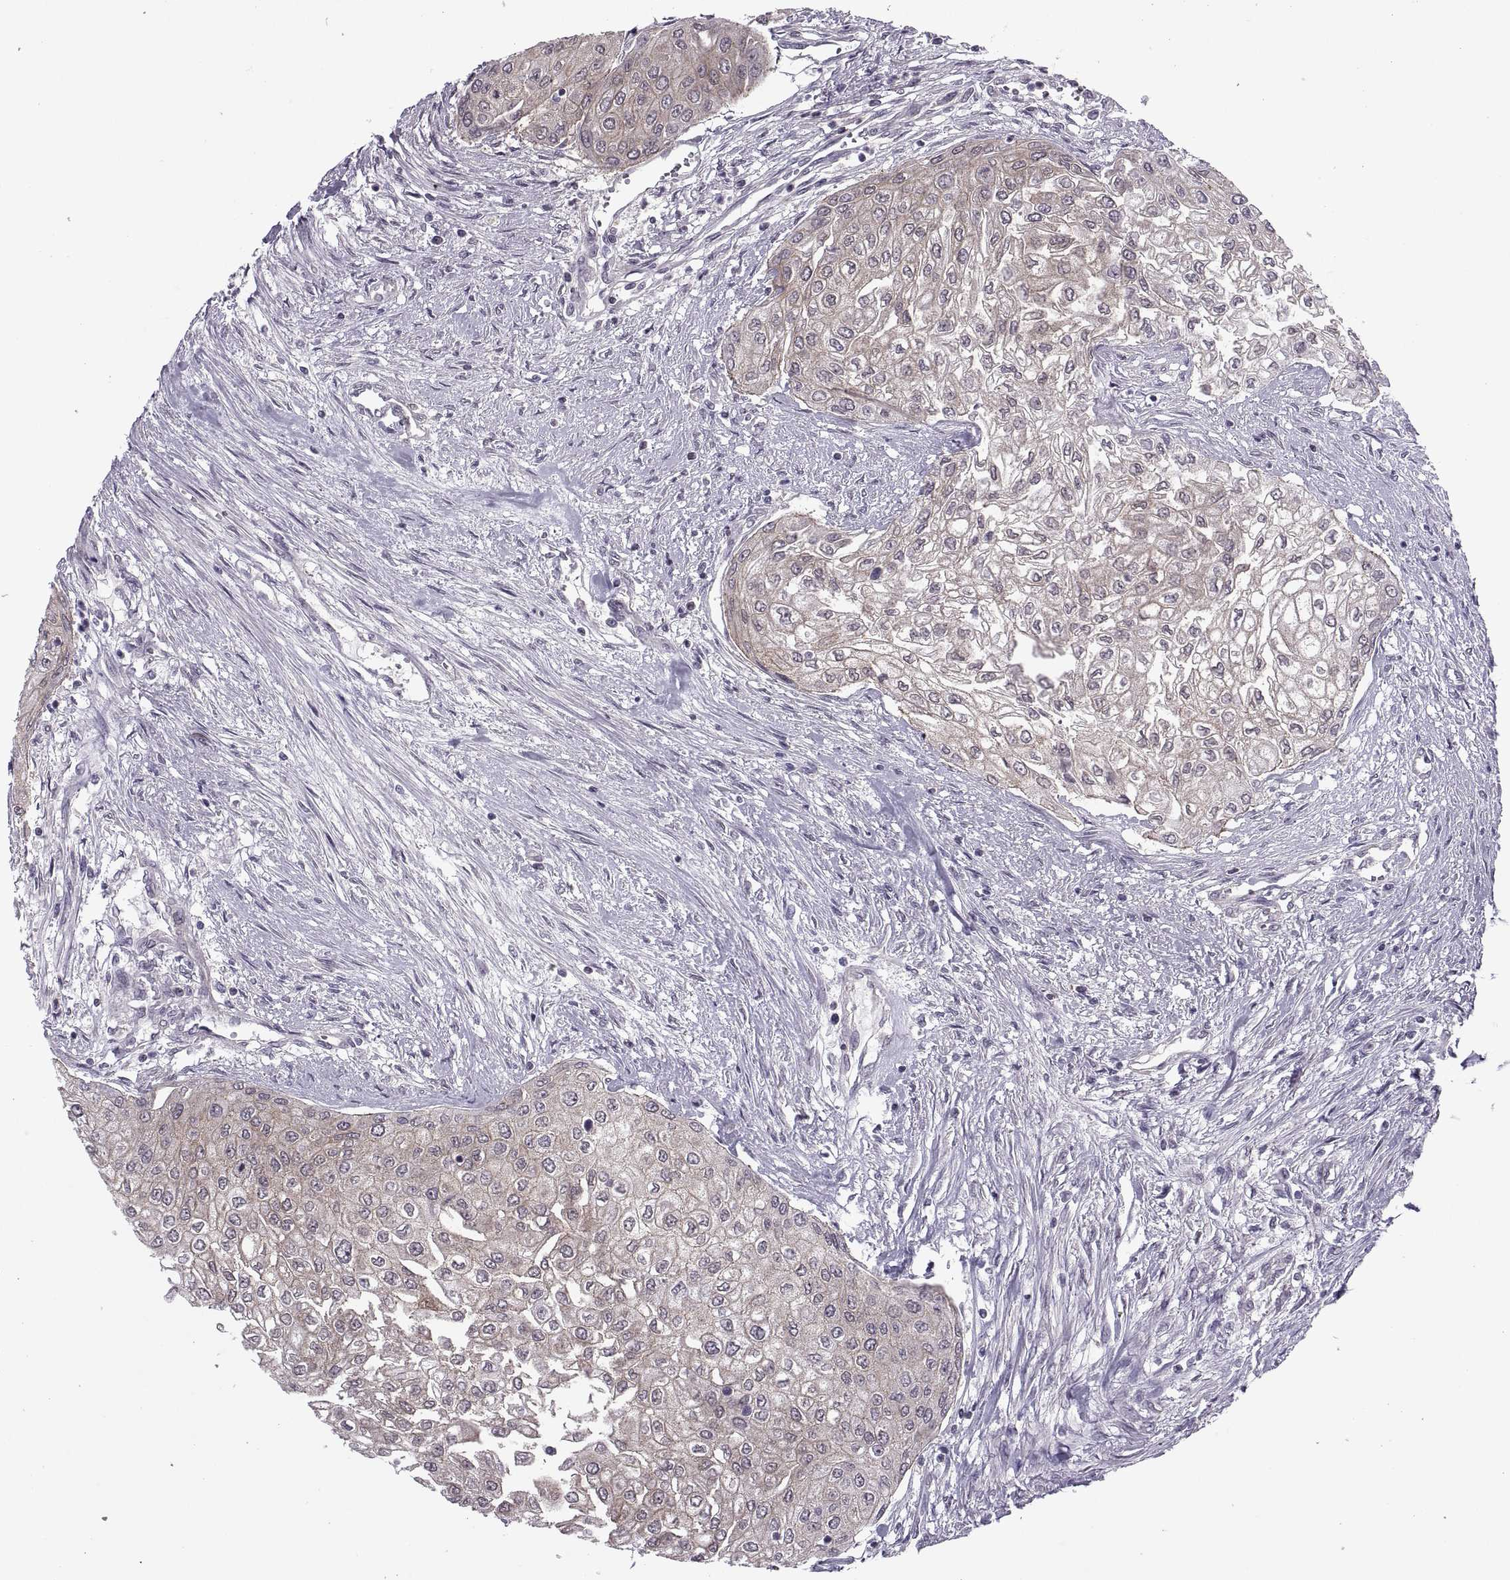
{"staining": {"intensity": "weak", "quantity": "25%-75%", "location": "cytoplasmic/membranous"}, "tissue": "urothelial cancer", "cell_type": "Tumor cells", "image_type": "cancer", "snomed": [{"axis": "morphology", "description": "Urothelial carcinoma, High grade"}, {"axis": "topography", "description": "Urinary bladder"}], "caption": "High-grade urothelial carcinoma stained with a brown dye shows weak cytoplasmic/membranous positive positivity in about 25%-75% of tumor cells.", "gene": "ODF3", "patient": {"sex": "male", "age": 62}}